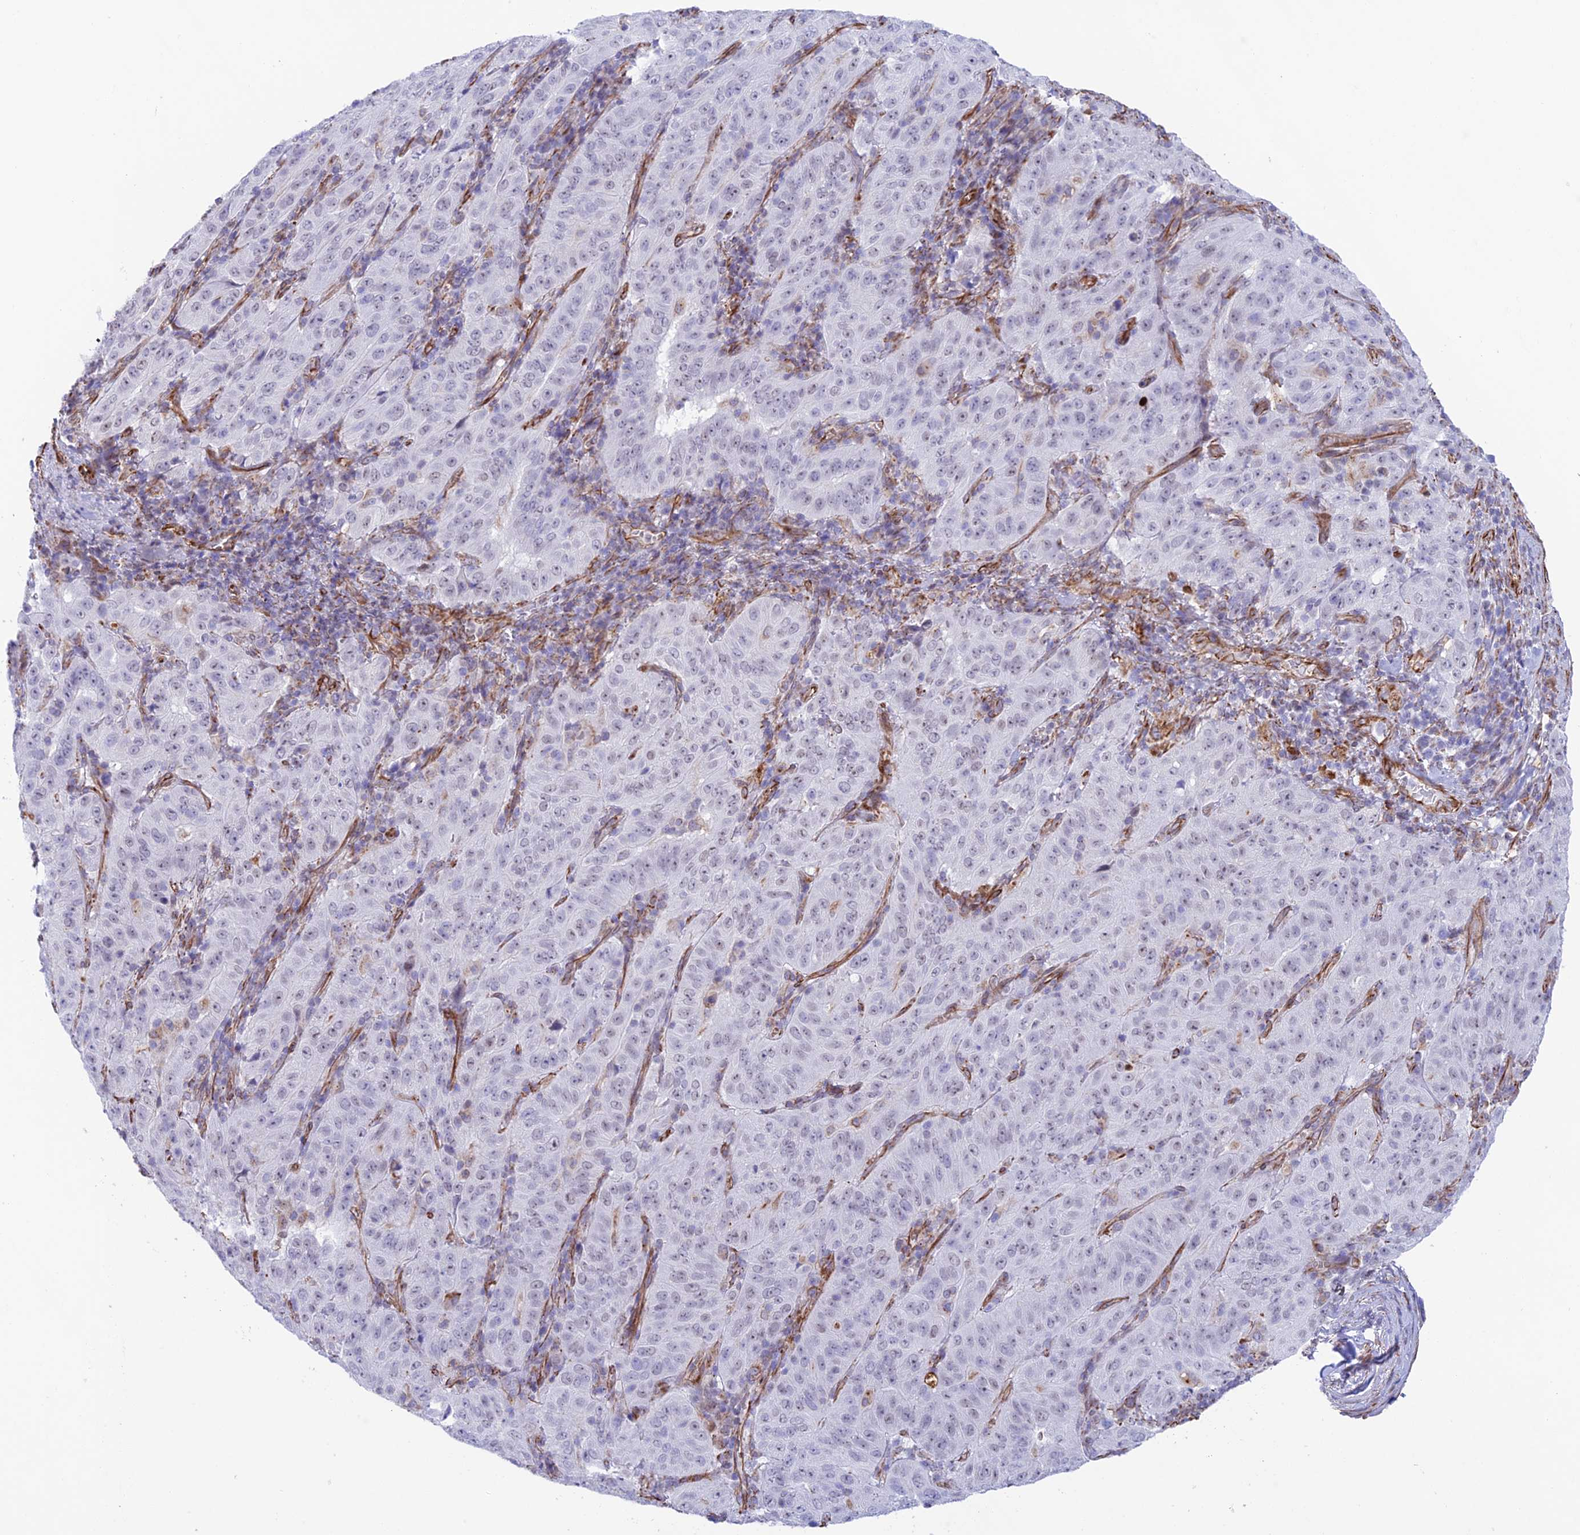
{"staining": {"intensity": "negative", "quantity": "none", "location": "none"}, "tissue": "pancreatic cancer", "cell_type": "Tumor cells", "image_type": "cancer", "snomed": [{"axis": "morphology", "description": "Adenocarcinoma, NOS"}, {"axis": "topography", "description": "Pancreas"}], "caption": "The image shows no significant expression in tumor cells of pancreatic adenocarcinoma.", "gene": "ZNF652", "patient": {"sex": "male", "age": 63}}